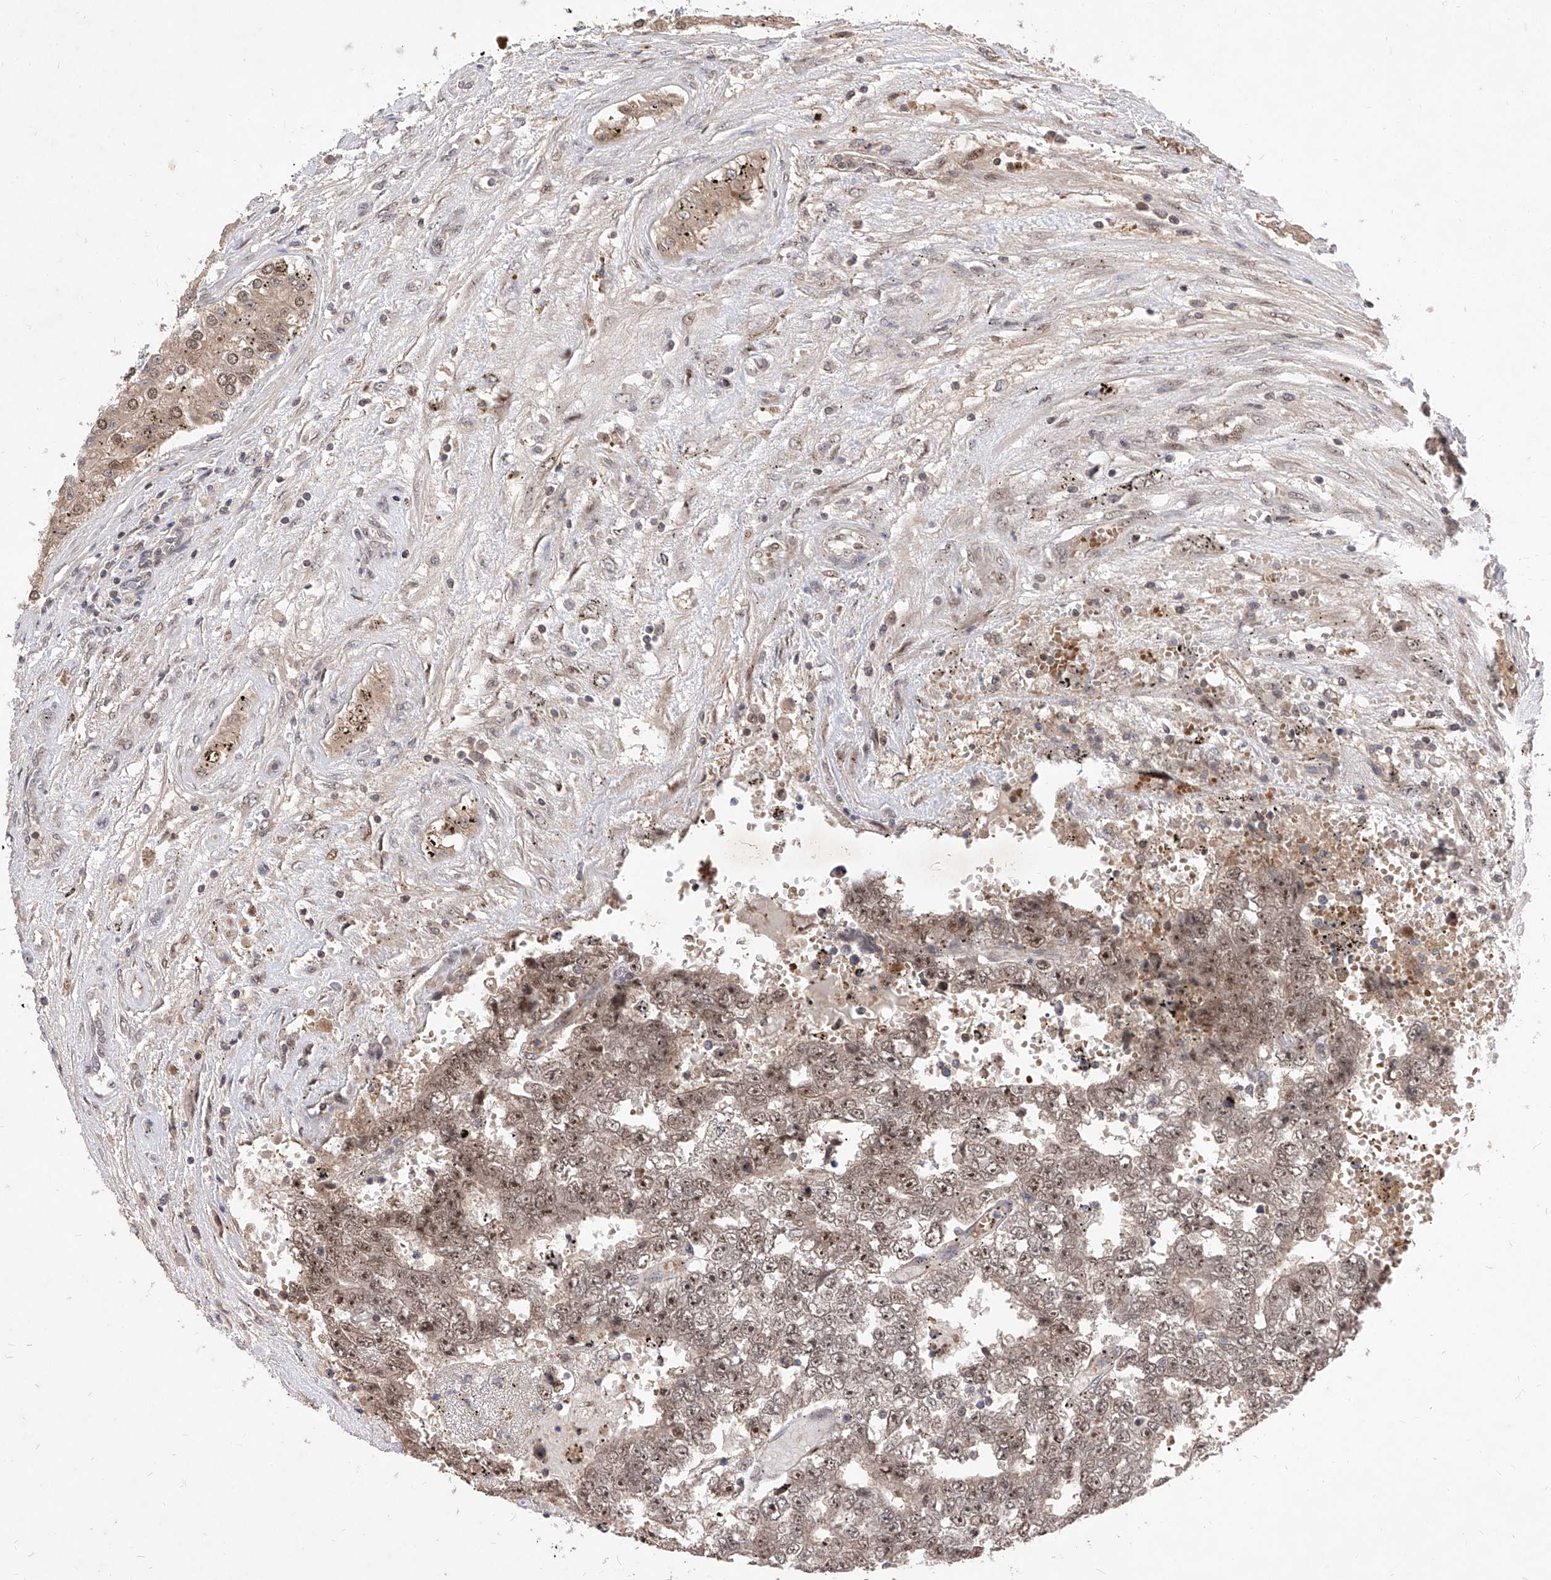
{"staining": {"intensity": "moderate", "quantity": ">75%", "location": "nuclear"}, "tissue": "testis cancer", "cell_type": "Tumor cells", "image_type": "cancer", "snomed": [{"axis": "morphology", "description": "Carcinoma, Embryonal, NOS"}, {"axis": "topography", "description": "Testis"}], "caption": "DAB immunohistochemical staining of testis embryonal carcinoma shows moderate nuclear protein staining in about >75% of tumor cells.", "gene": "LGR4", "patient": {"sex": "male", "age": 25}}